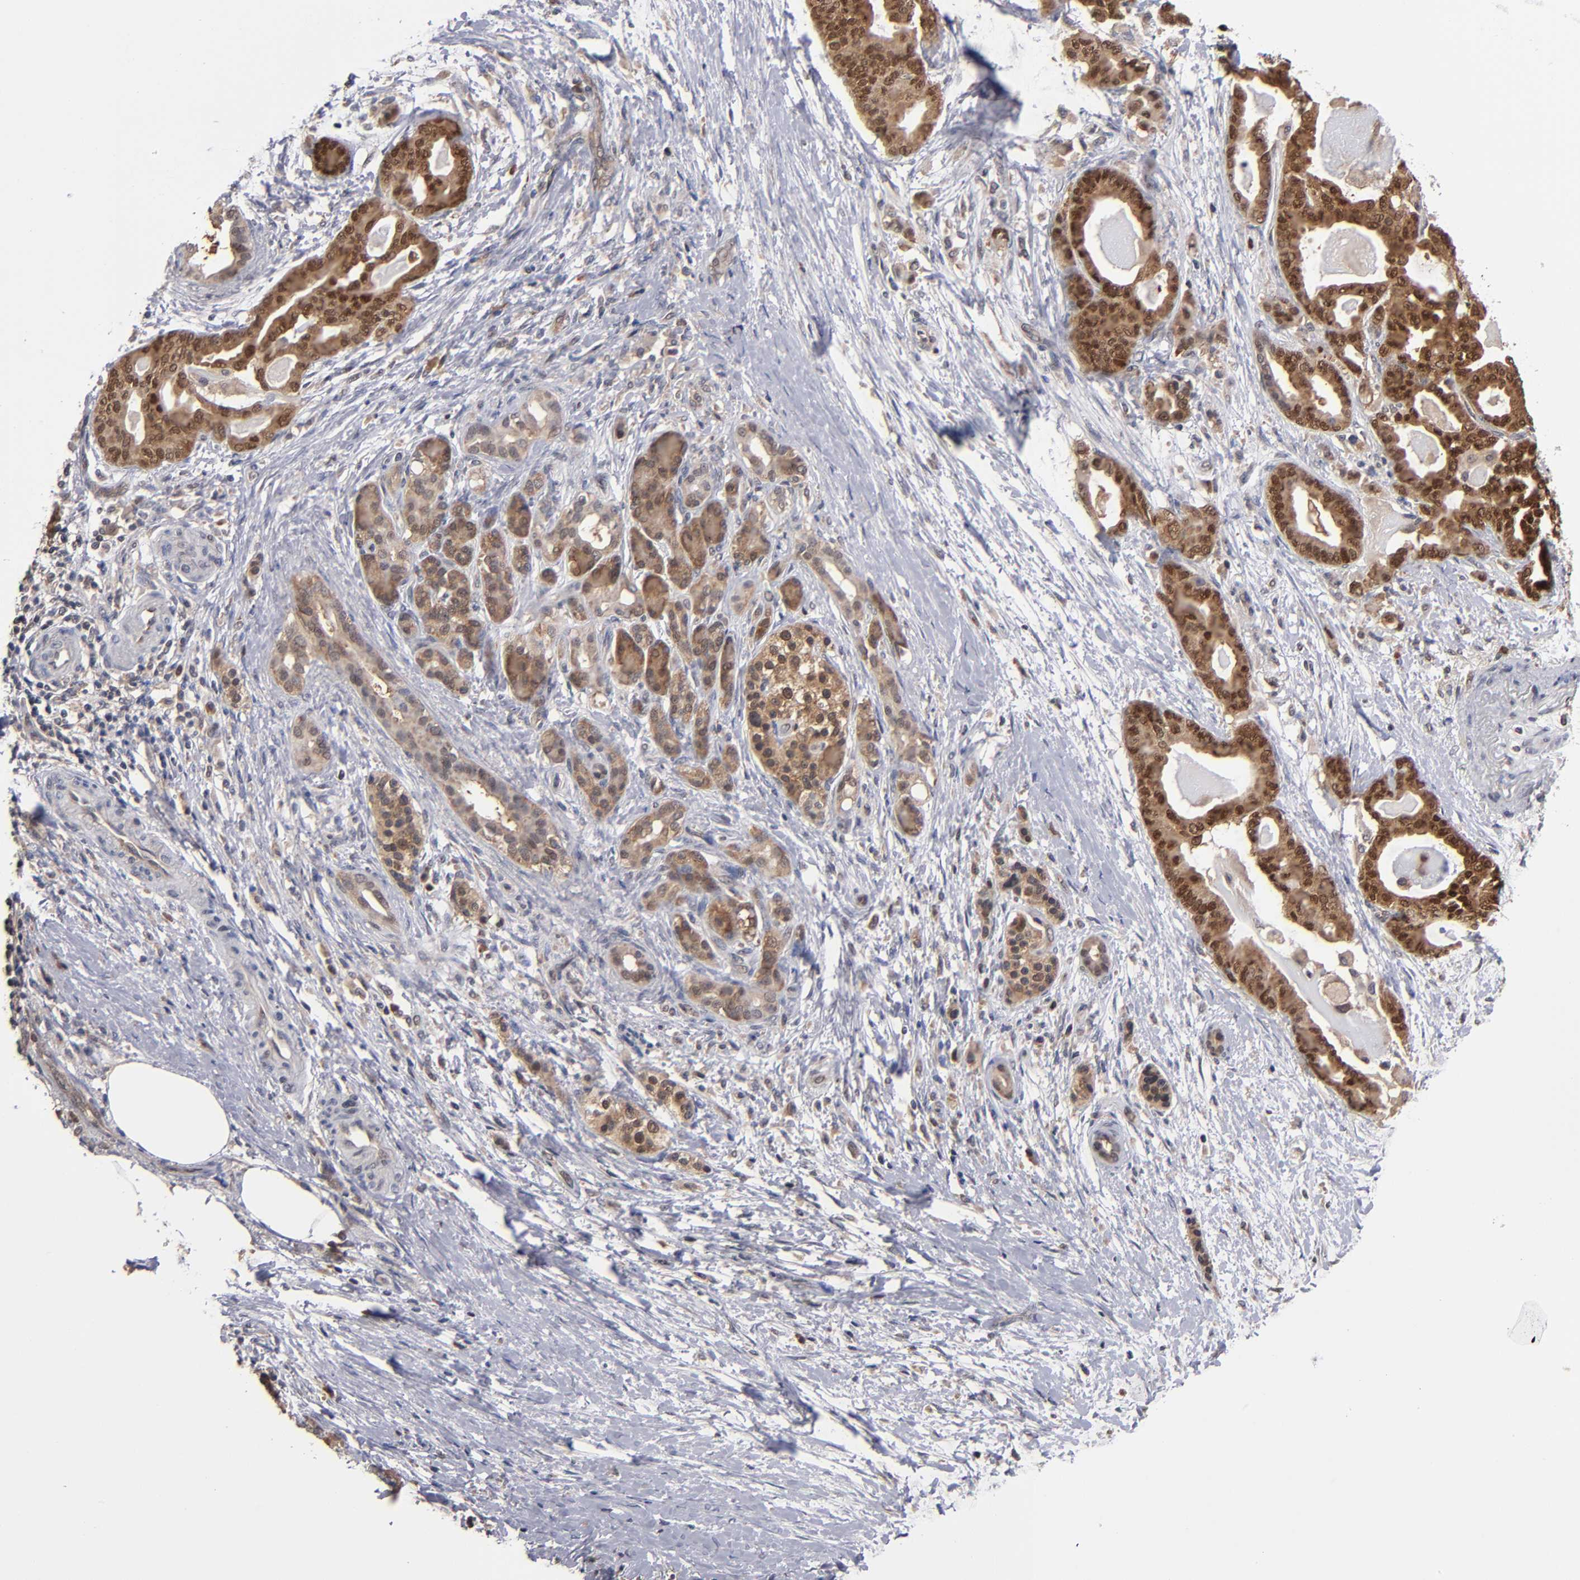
{"staining": {"intensity": "strong", "quantity": ">75%", "location": "cytoplasmic/membranous"}, "tissue": "pancreatic cancer", "cell_type": "Tumor cells", "image_type": "cancer", "snomed": [{"axis": "morphology", "description": "Adenocarcinoma, NOS"}, {"axis": "topography", "description": "Pancreas"}], "caption": "Immunohistochemical staining of human pancreatic cancer (adenocarcinoma) displays high levels of strong cytoplasmic/membranous protein expression in approximately >75% of tumor cells. The protein of interest is shown in brown color, while the nuclei are stained blue.", "gene": "ALG13", "patient": {"sex": "male", "age": 63}}